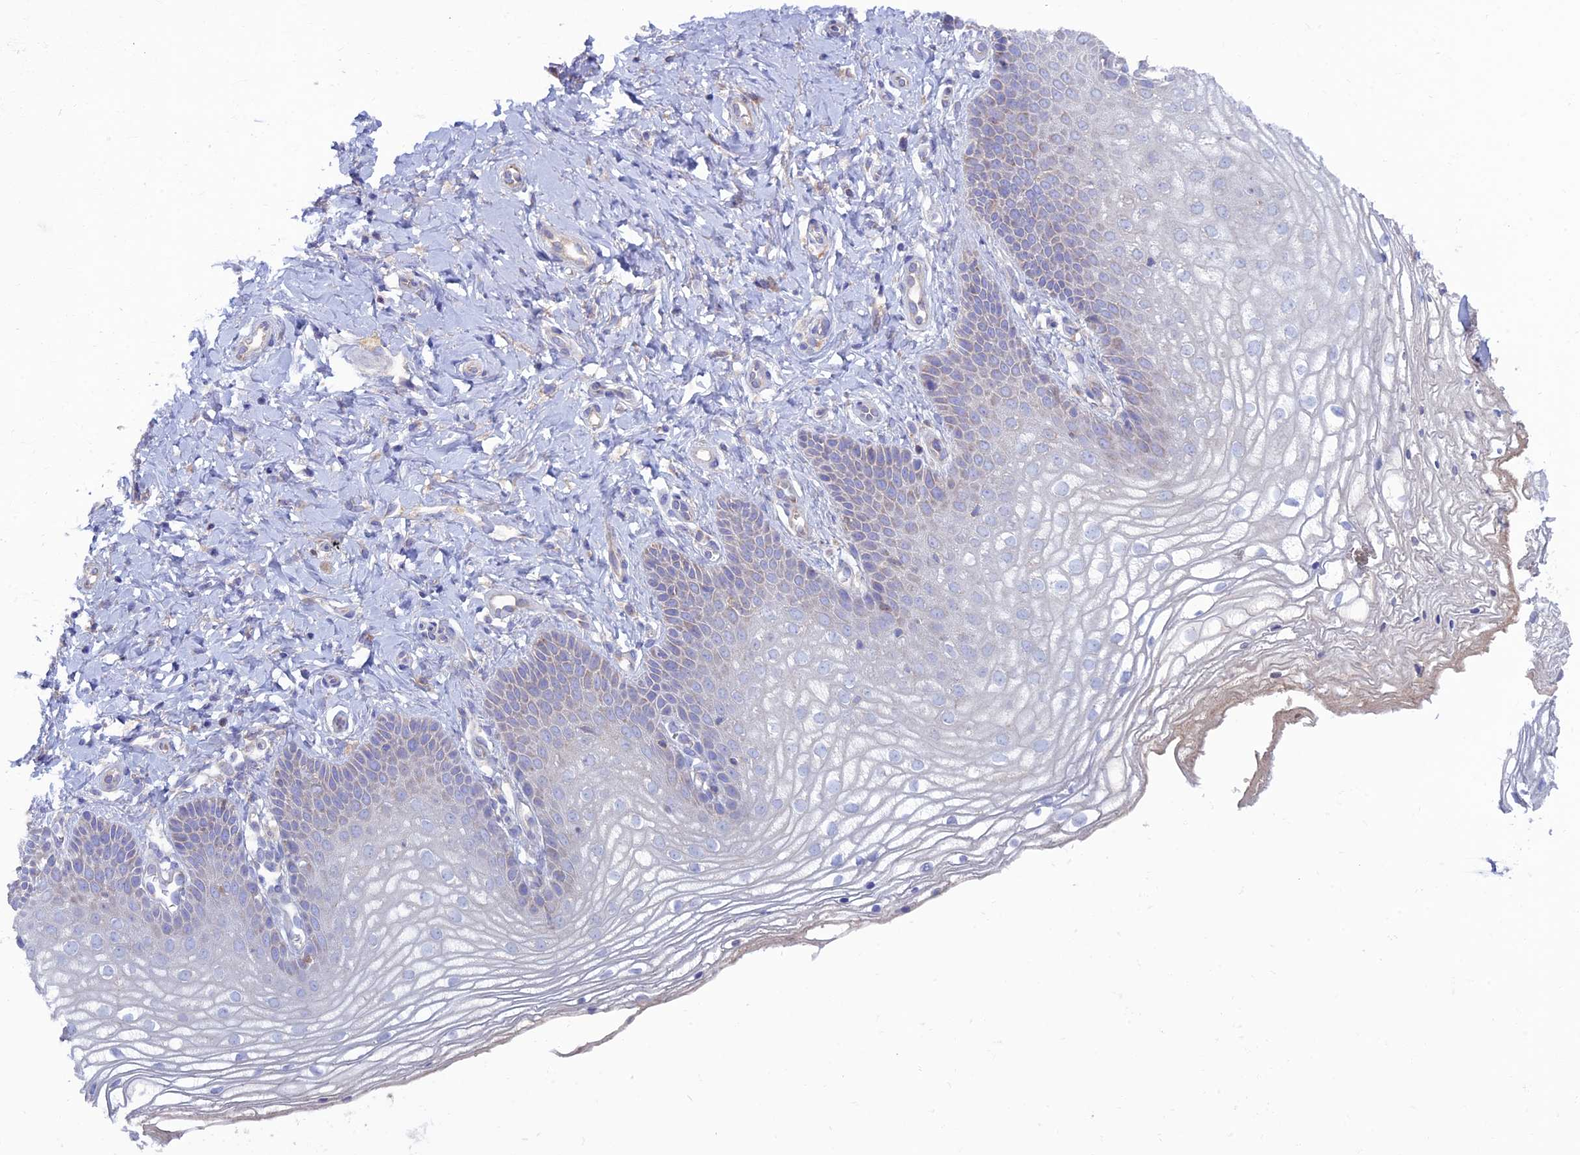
{"staining": {"intensity": "weak", "quantity": "<25%", "location": "cytoplasmic/membranous"}, "tissue": "vagina", "cell_type": "Squamous epithelial cells", "image_type": "normal", "snomed": [{"axis": "morphology", "description": "Normal tissue, NOS"}, {"axis": "topography", "description": "Vagina"}], "caption": "This histopathology image is of unremarkable vagina stained with immunohistochemistry to label a protein in brown with the nuclei are counter-stained blue. There is no expression in squamous epithelial cells. (Immunohistochemistry, brightfield microscopy, high magnification).", "gene": "SLC15A5", "patient": {"sex": "female", "age": 68}}